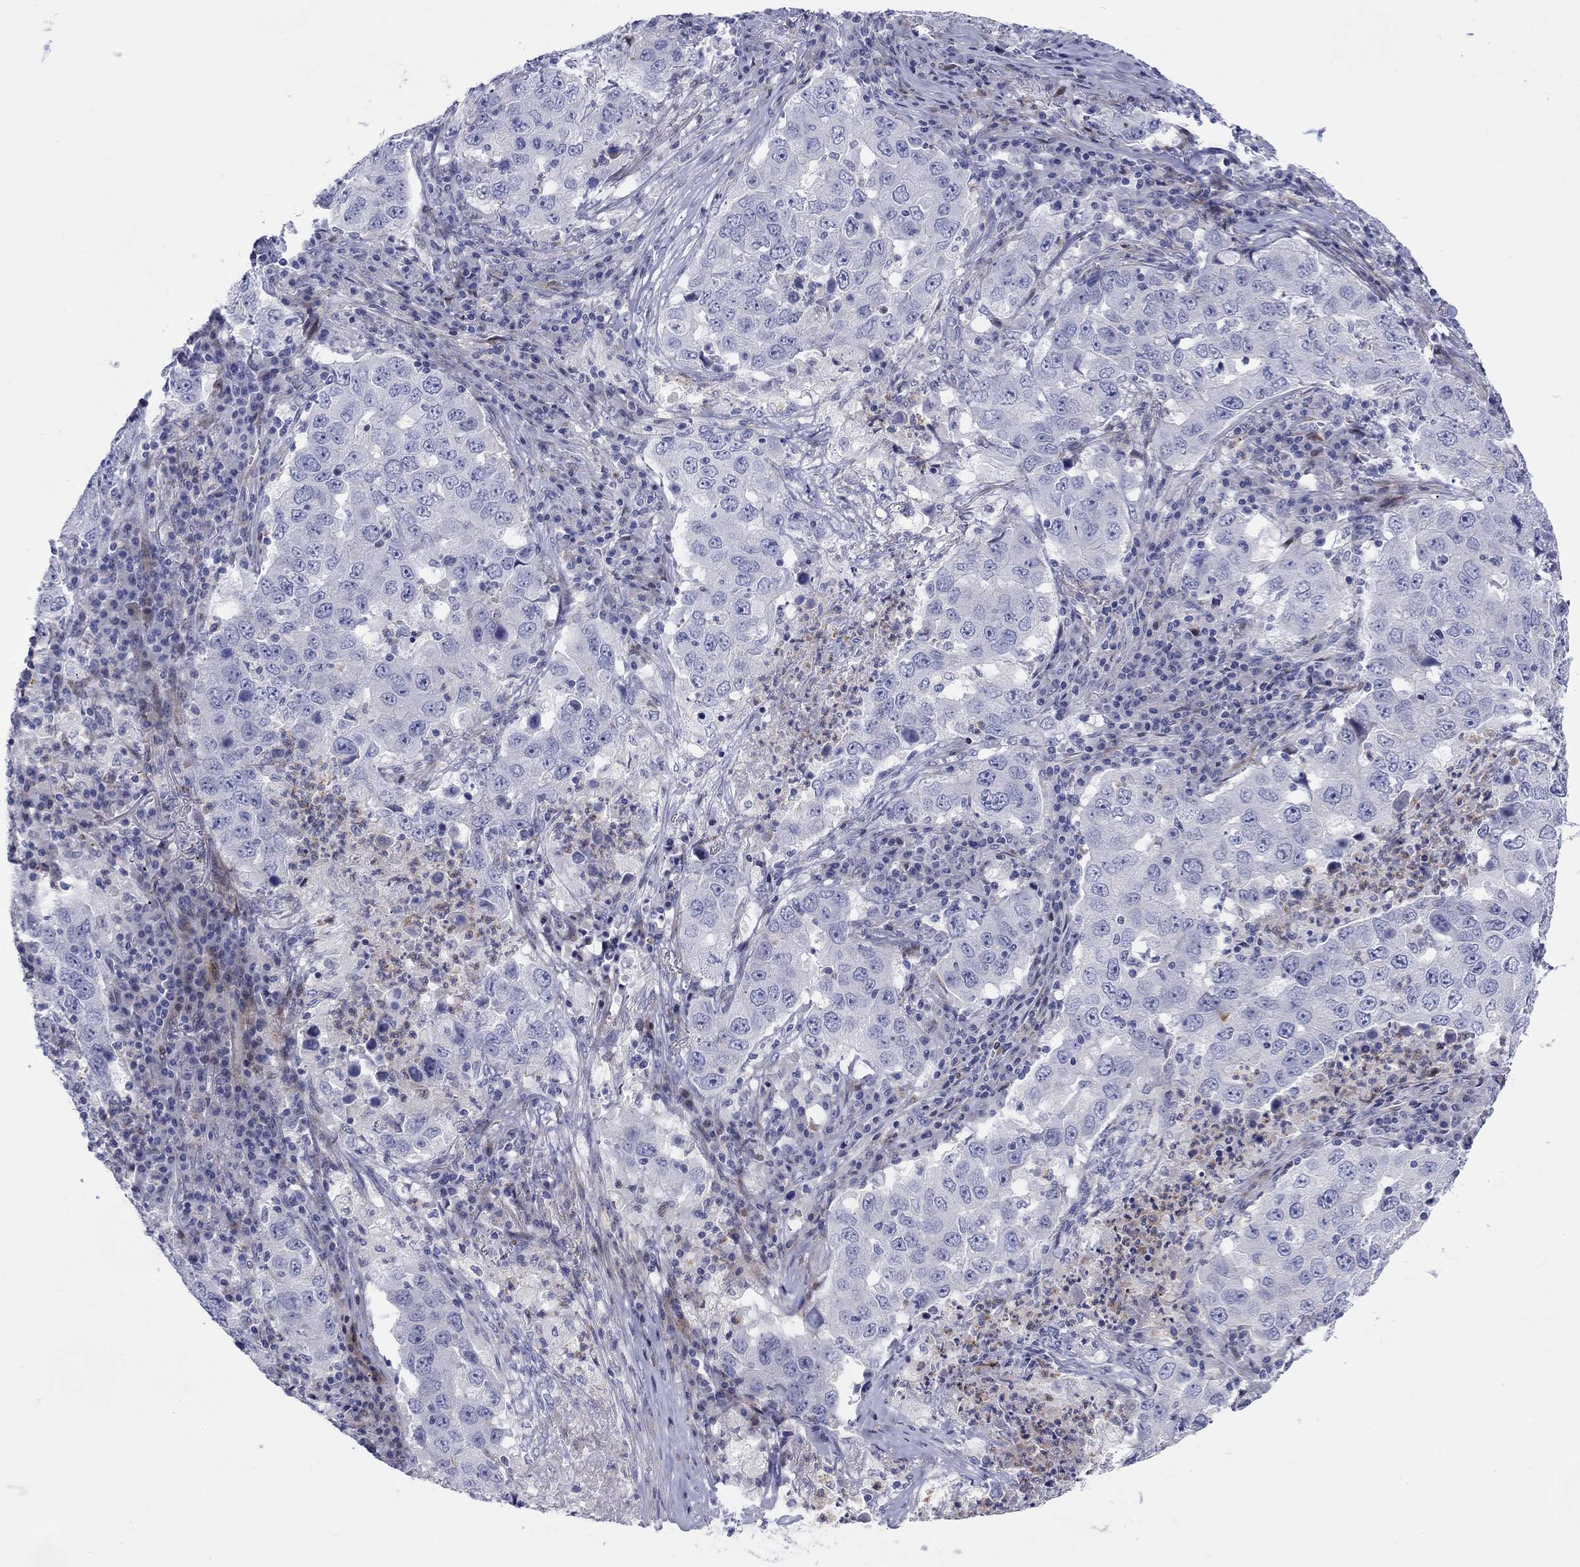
{"staining": {"intensity": "negative", "quantity": "none", "location": "none"}, "tissue": "lung cancer", "cell_type": "Tumor cells", "image_type": "cancer", "snomed": [{"axis": "morphology", "description": "Adenocarcinoma, NOS"}, {"axis": "topography", "description": "Lung"}], "caption": "Tumor cells are negative for protein expression in human lung cancer.", "gene": "ARHGAP36", "patient": {"sex": "male", "age": 73}}